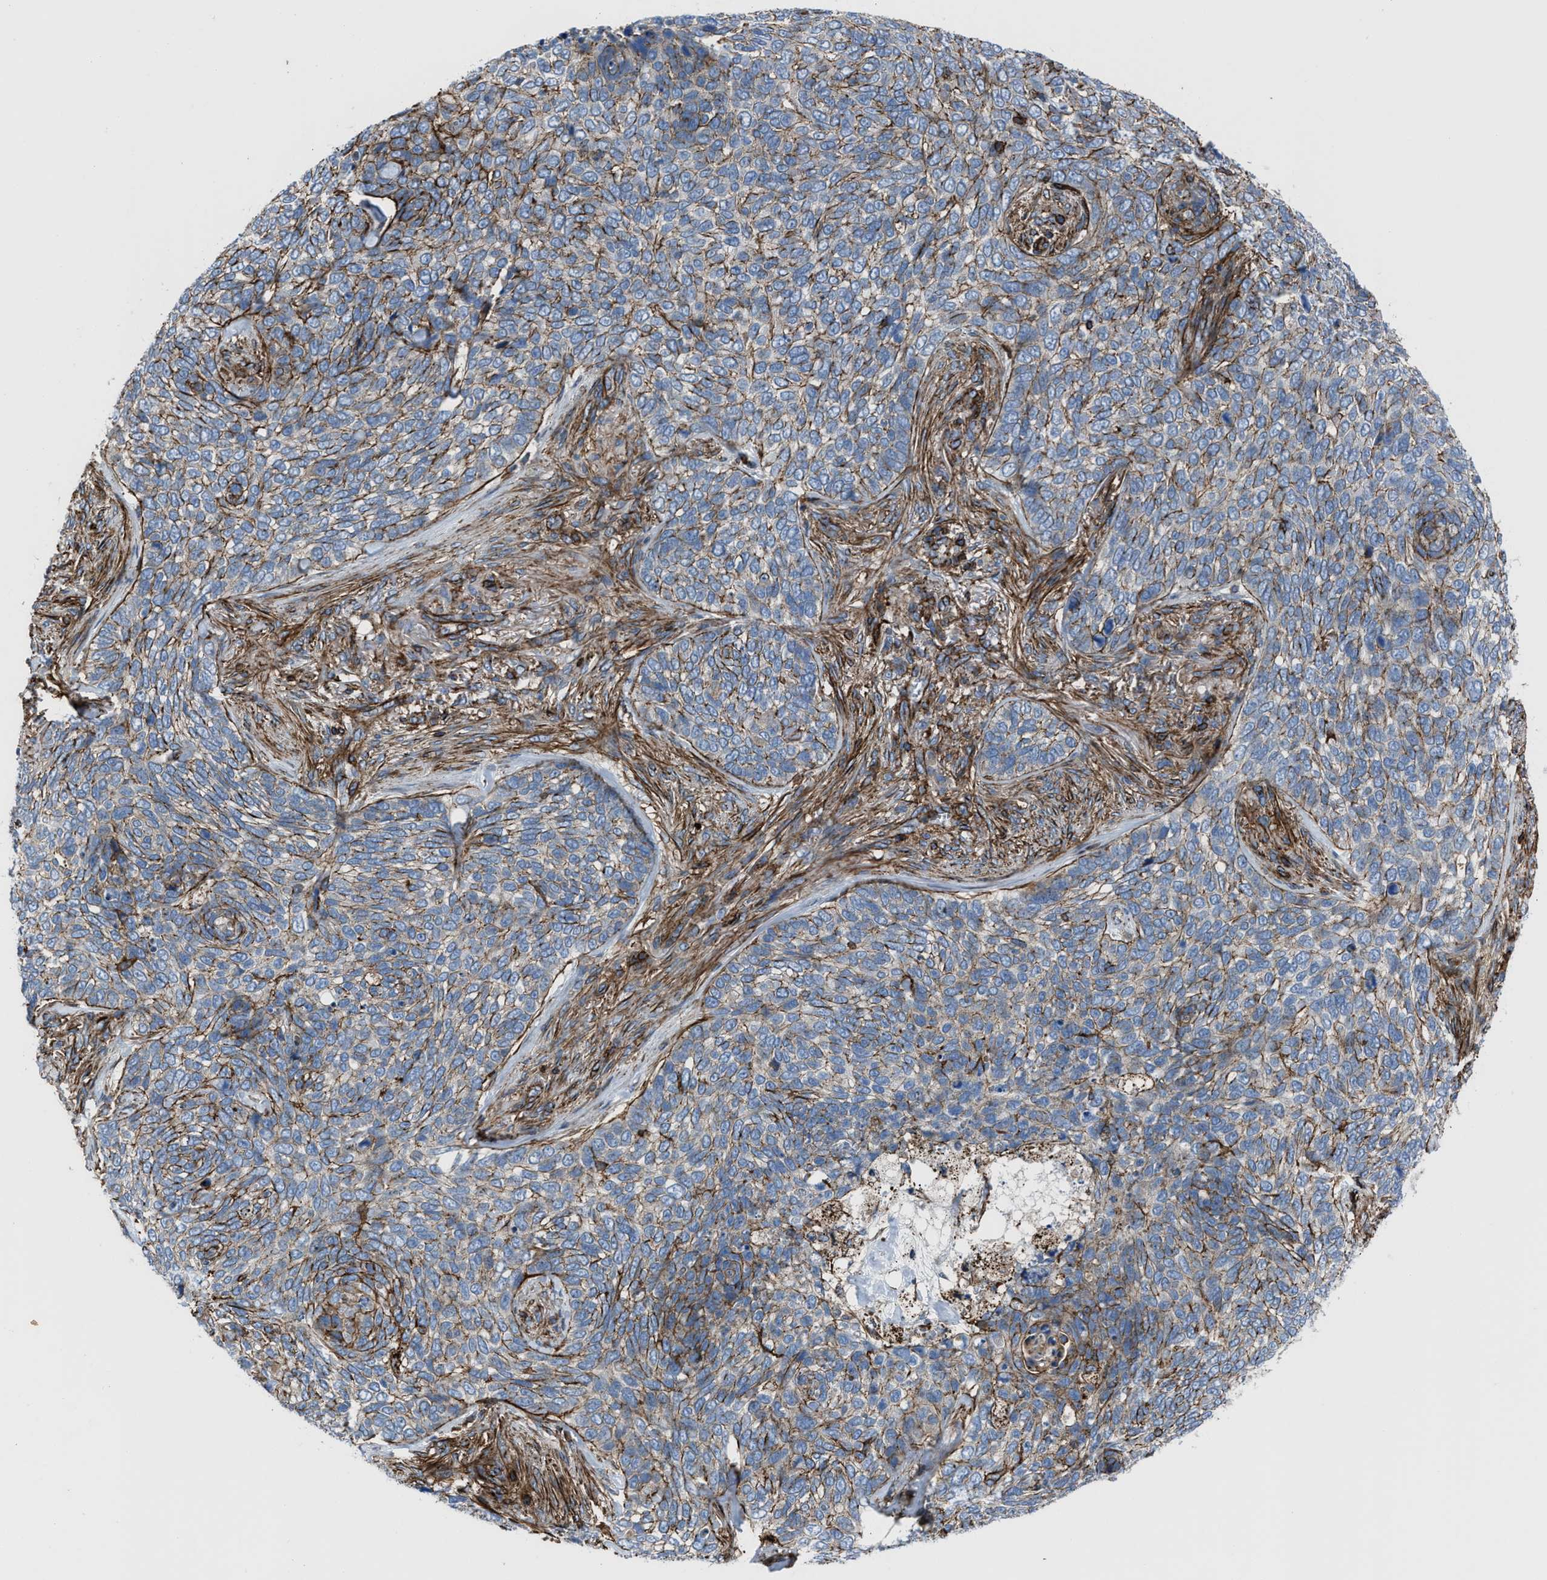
{"staining": {"intensity": "moderate", "quantity": "25%-75%", "location": "cytoplasmic/membranous"}, "tissue": "skin cancer", "cell_type": "Tumor cells", "image_type": "cancer", "snomed": [{"axis": "morphology", "description": "Basal cell carcinoma"}, {"axis": "topography", "description": "Skin"}], "caption": "Immunohistochemical staining of human skin basal cell carcinoma exhibits medium levels of moderate cytoplasmic/membranous positivity in approximately 25%-75% of tumor cells.", "gene": "AGPAT2", "patient": {"sex": "female", "age": 64}}